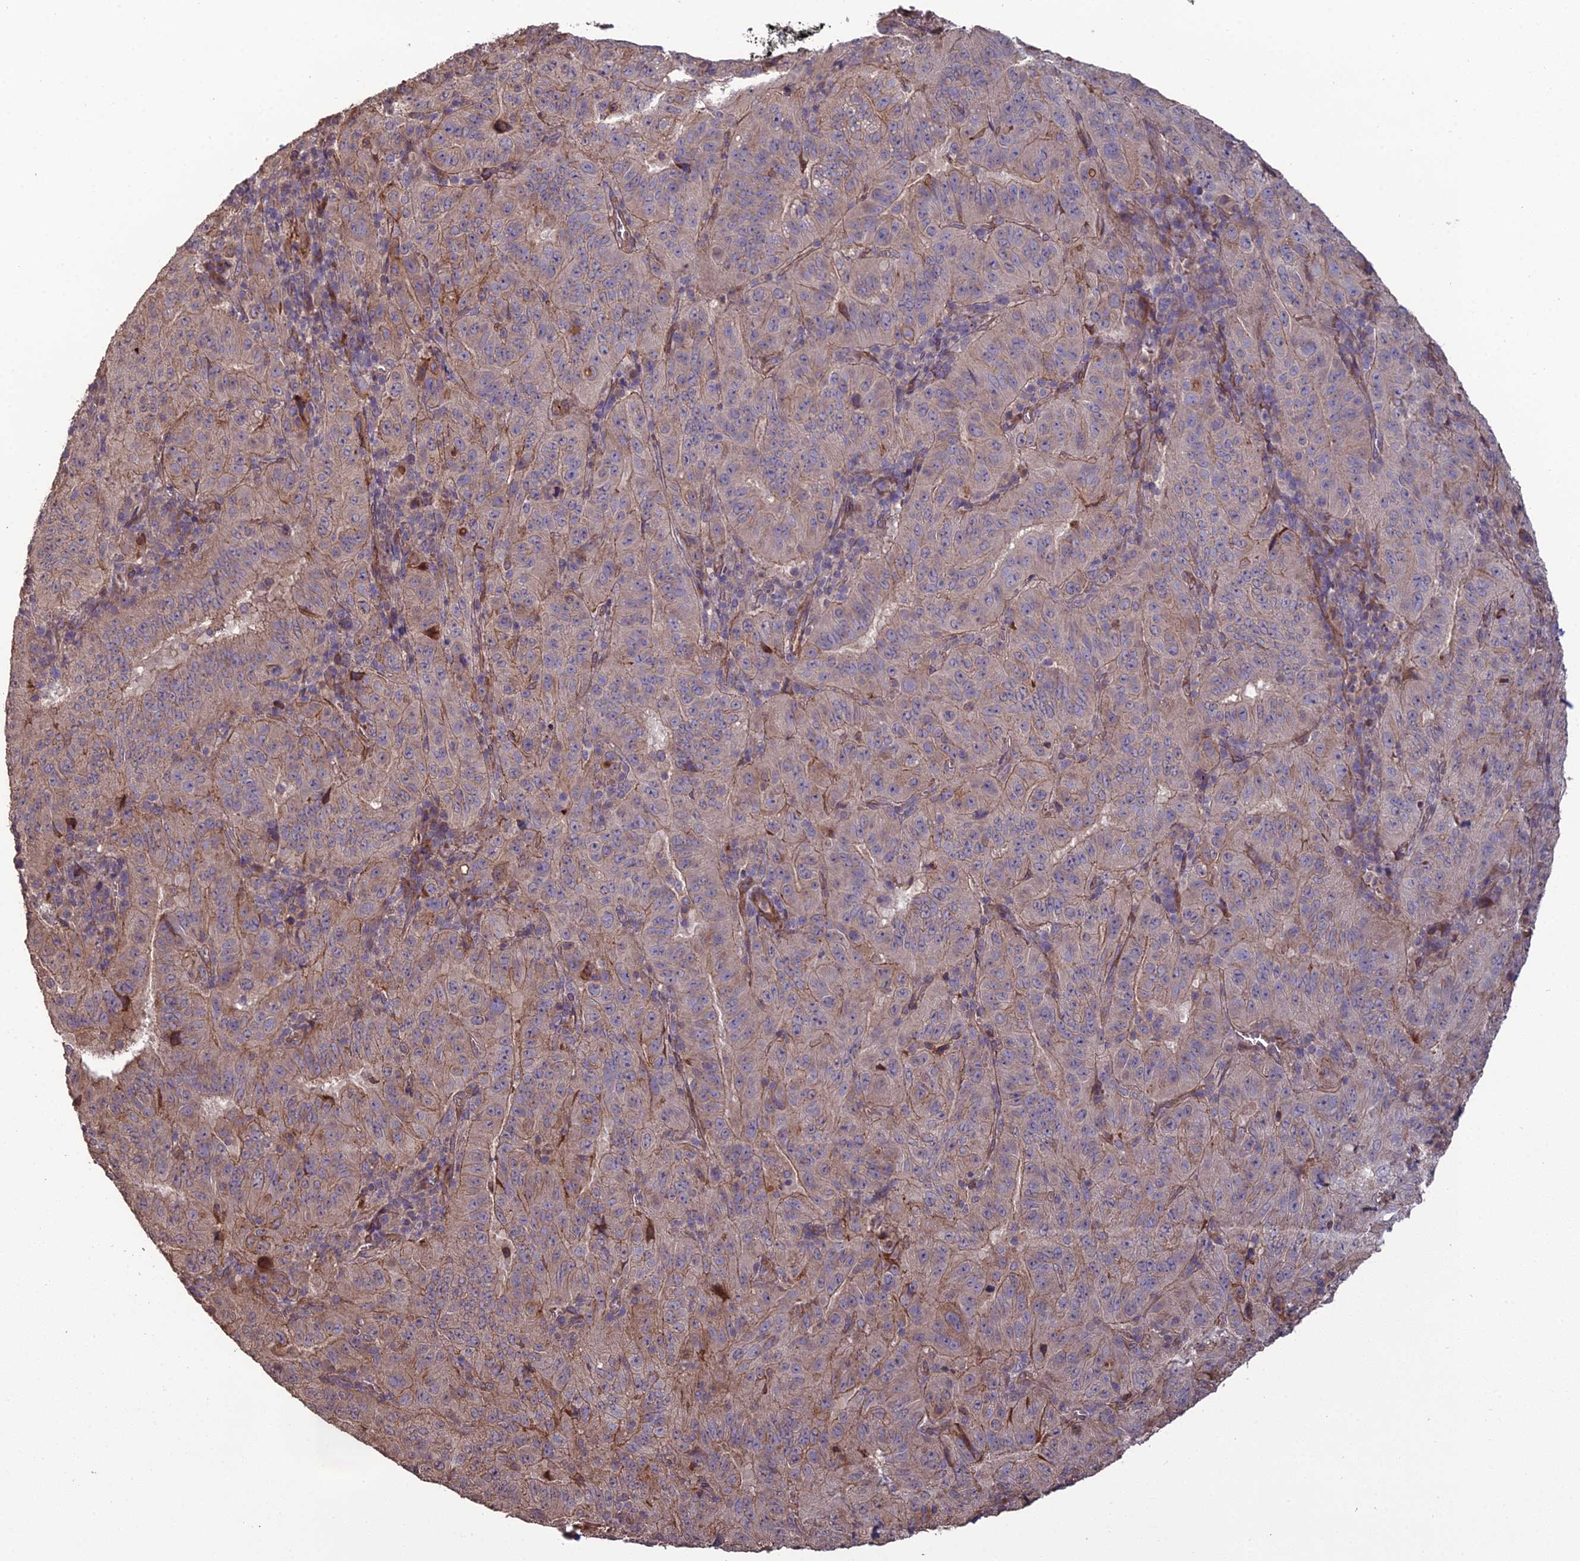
{"staining": {"intensity": "moderate", "quantity": "<25%", "location": "cytoplasmic/membranous"}, "tissue": "pancreatic cancer", "cell_type": "Tumor cells", "image_type": "cancer", "snomed": [{"axis": "morphology", "description": "Adenocarcinoma, NOS"}, {"axis": "topography", "description": "Pancreas"}], "caption": "A micrograph of human pancreatic cancer (adenocarcinoma) stained for a protein demonstrates moderate cytoplasmic/membranous brown staining in tumor cells.", "gene": "ATP6V0A2", "patient": {"sex": "male", "age": 63}}